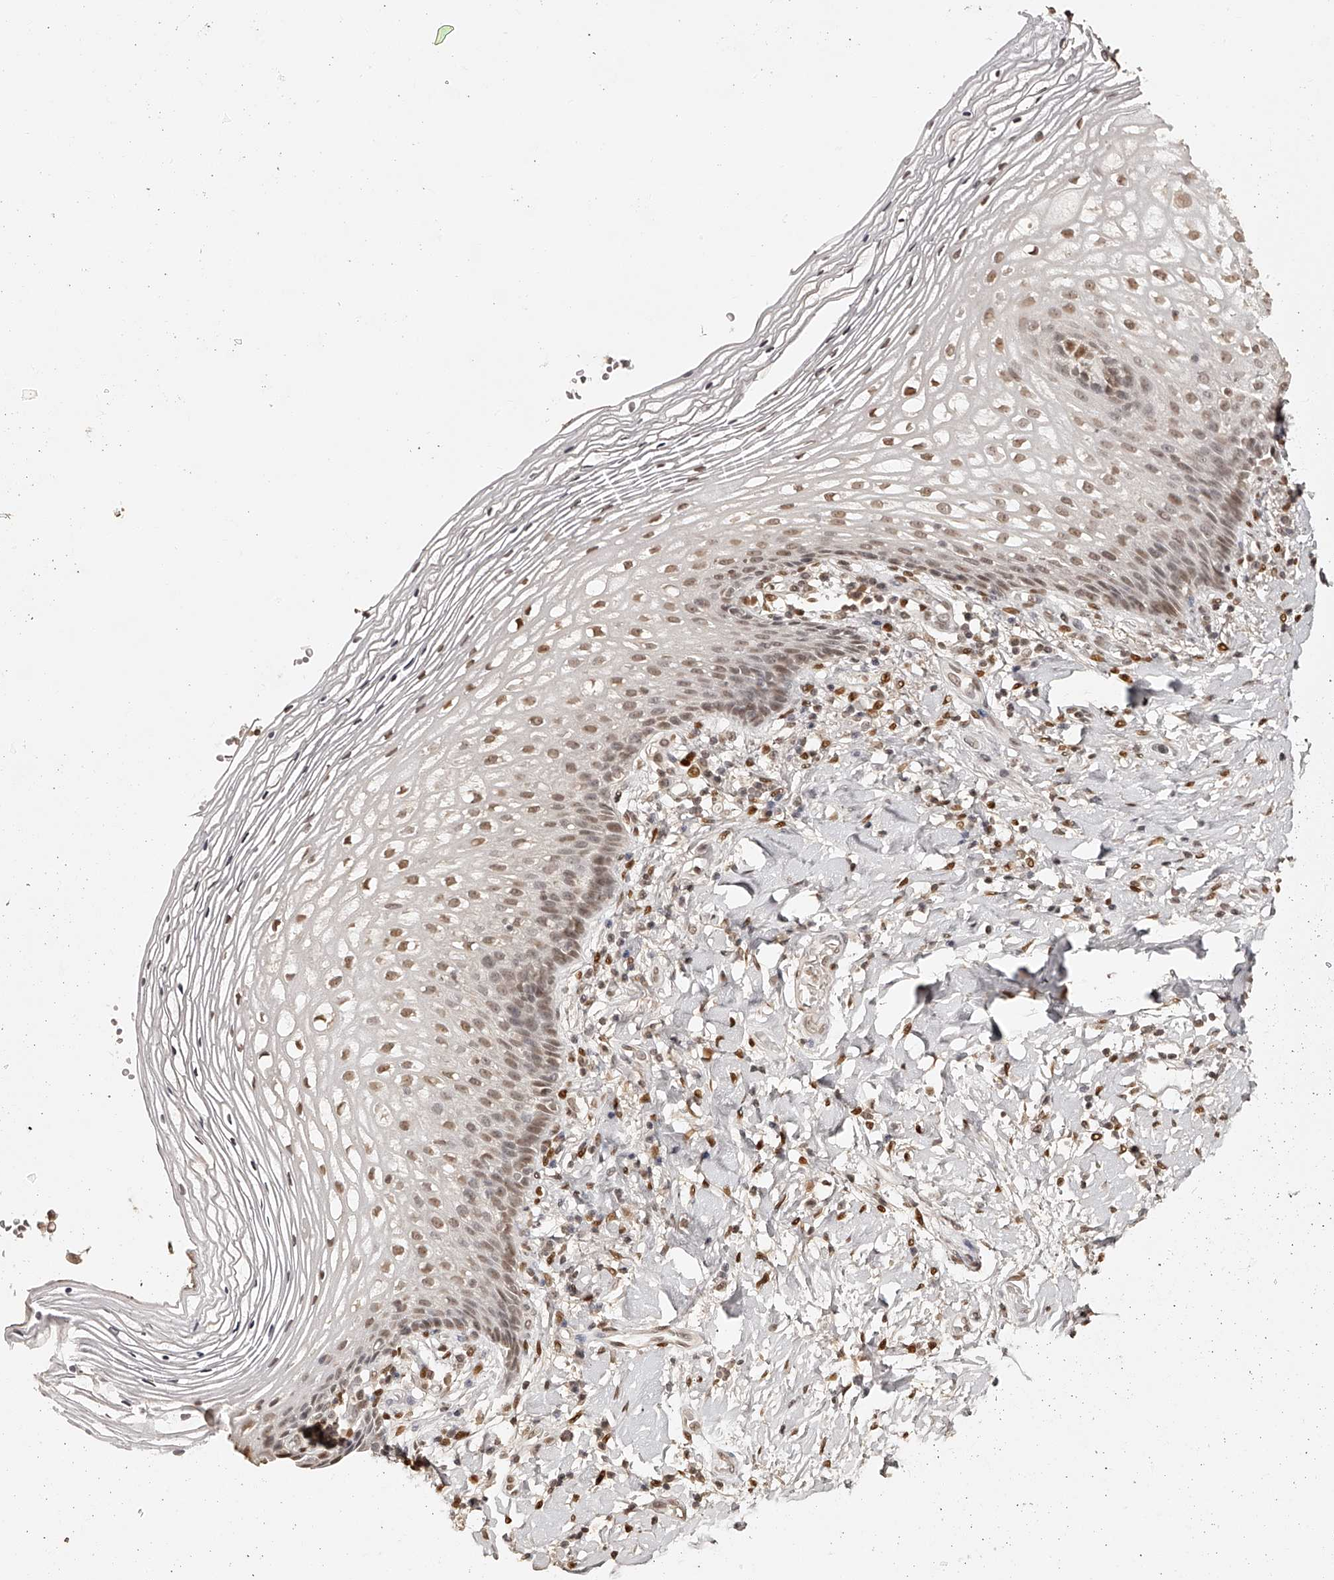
{"staining": {"intensity": "moderate", "quantity": ">75%", "location": "nuclear"}, "tissue": "vagina", "cell_type": "Squamous epithelial cells", "image_type": "normal", "snomed": [{"axis": "morphology", "description": "Normal tissue, NOS"}, {"axis": "topography", "description": "Vagina"}], "caption": "This is a histology image of IHC staining of benign vagina, which shows moderate staining in the nuclear of squamous epithelial cells.", "gene": "ZNF503", "patient": {"sex": "female", "age": 60}}